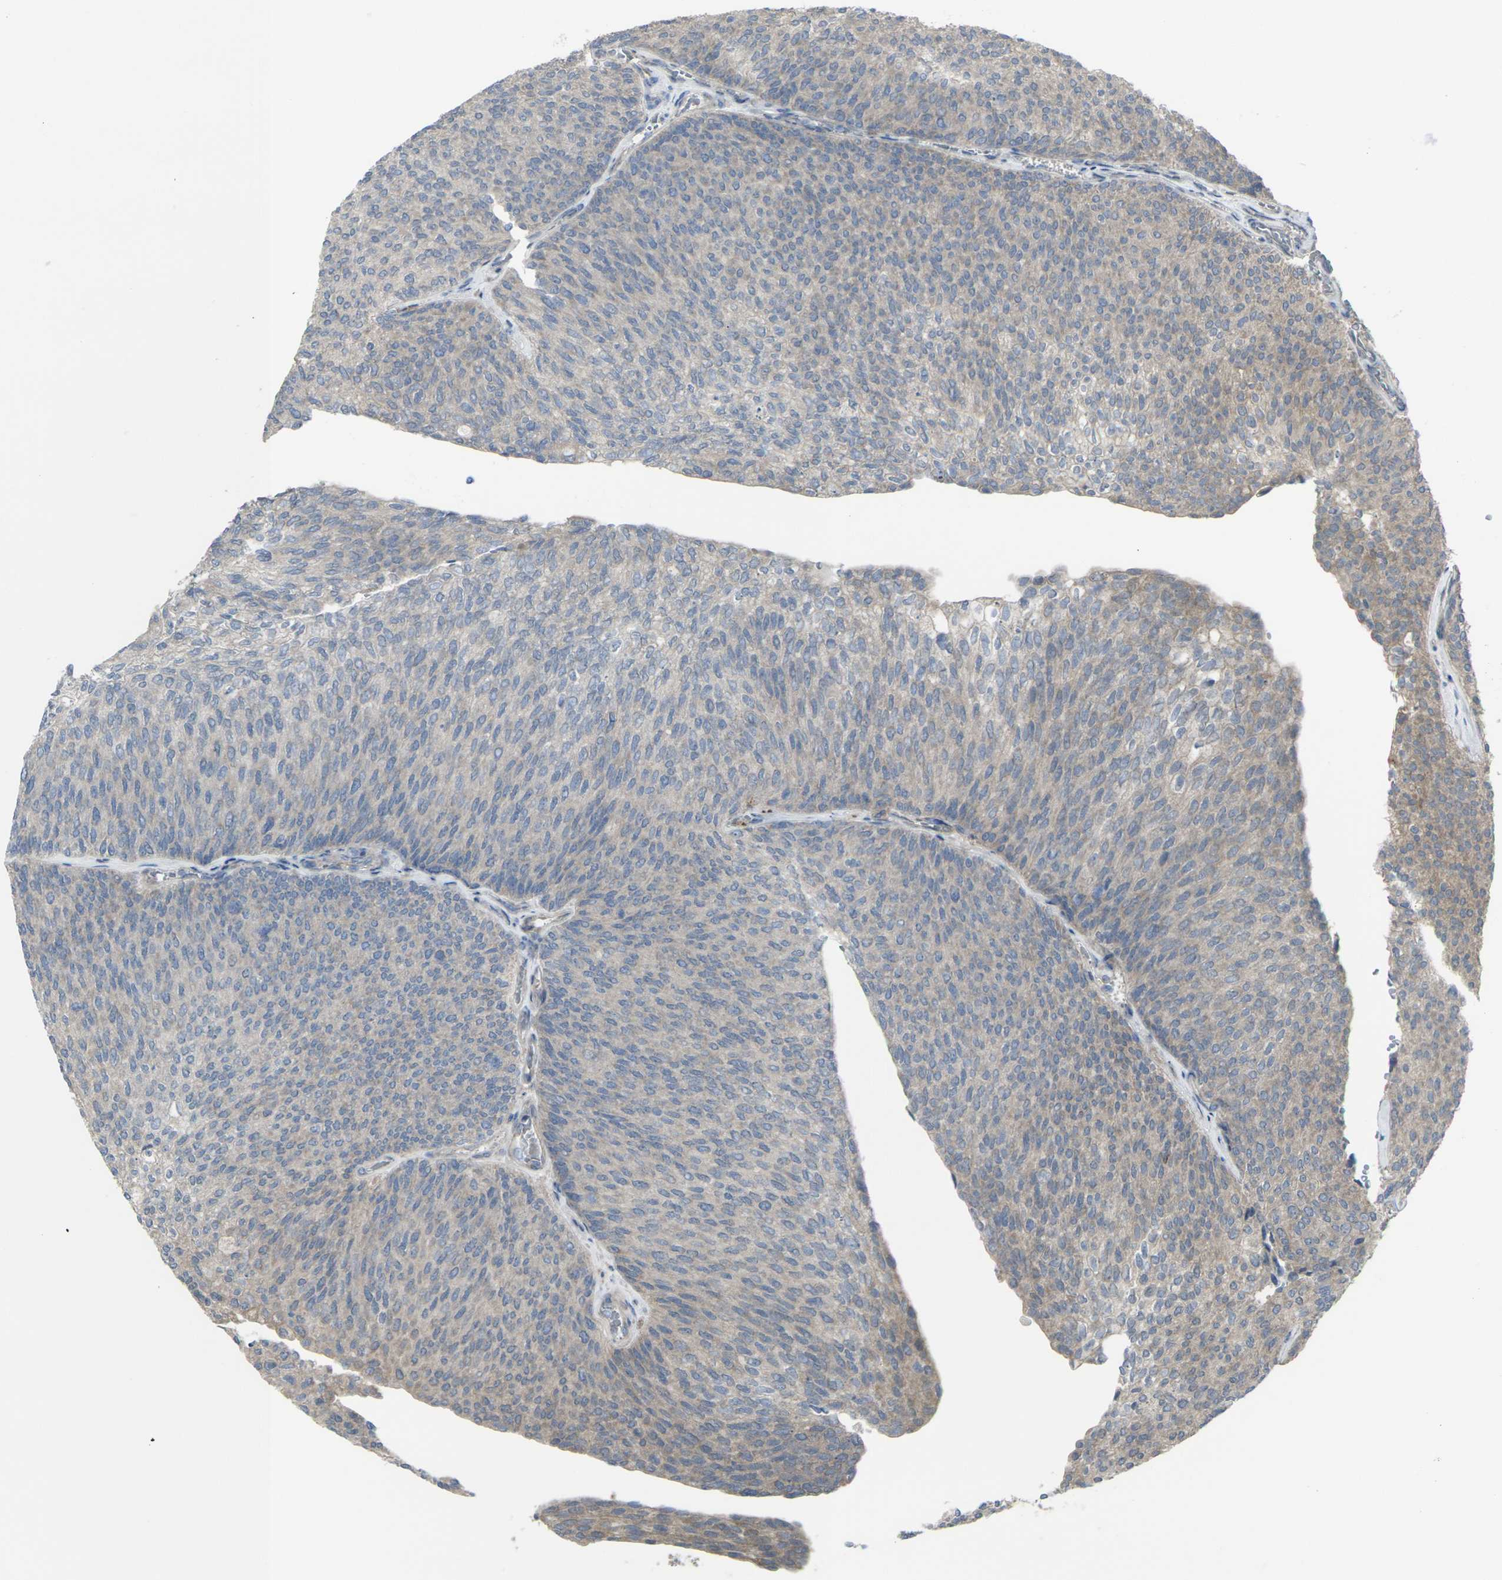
{"staining": {"intensity": "weak", "quantity": ">75%", "location": "cytoplasmic/membranous"}, "tissue": "urothelial cancer", "cell_type": "Tumor cells", "image_type": "cancer", "snomed": [{"axis": "morphology", "description": "Urothelial carcinoma, Low grade"}, {"axis": "topography", "description": "Urinary bladder"}], "caption": "Human urothelial cancer stained with a protein marker reveals weak staining in tumor cells.", "gene": "CCR10", "patient": {"sex": "female", "age": 79}}